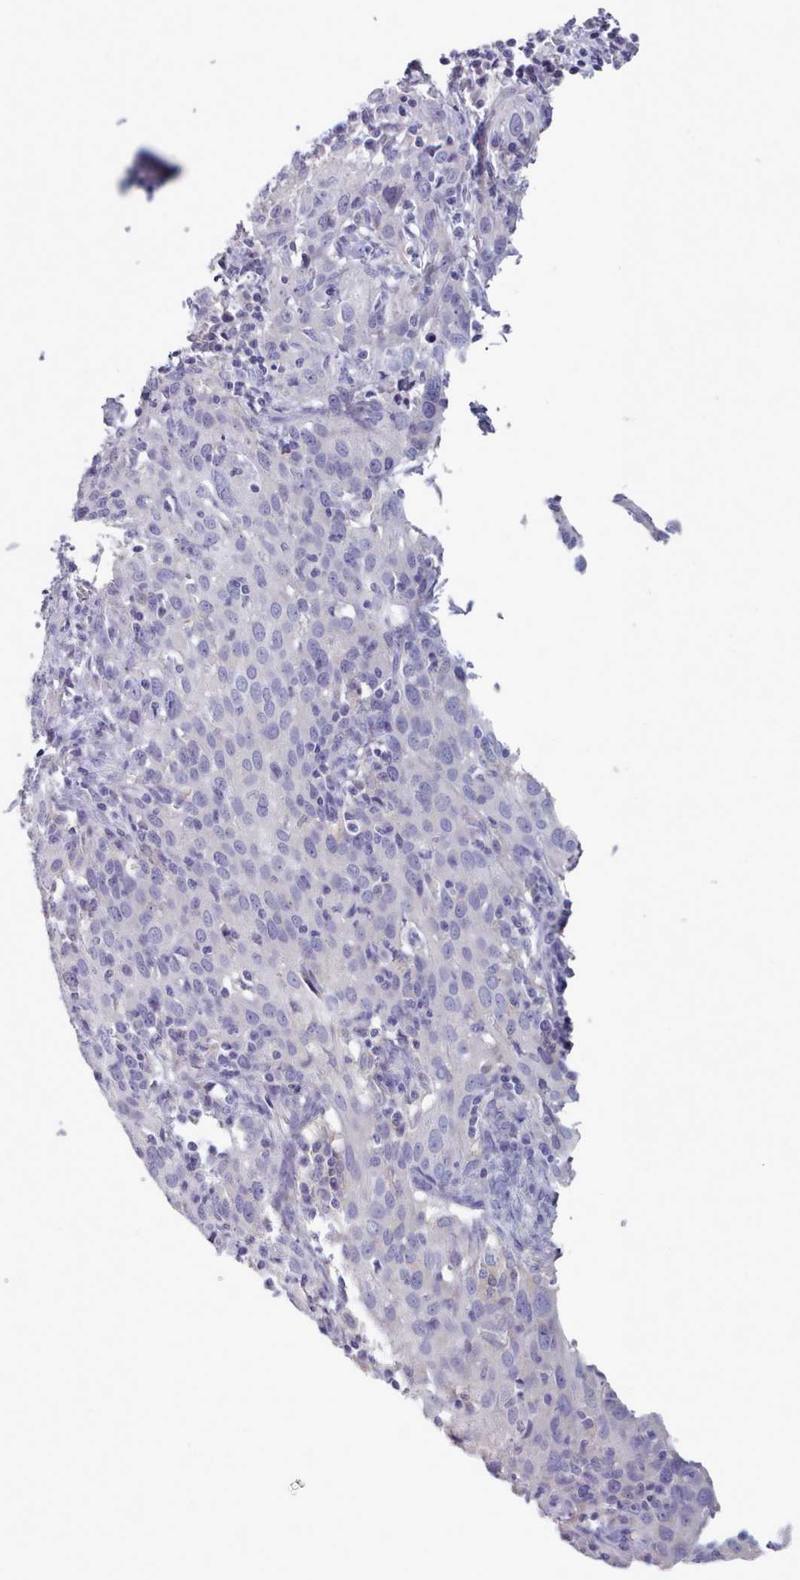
{"staining": {"intensity": "negative", "quantity": "none", "location": "none"}, "tissue": "cervical cancer", "cell_type": "Tumor cells", "image_type": "cancer", "snomed": [{"axis": "morphology", "description": "Squamous cell carcinoma, NOS"}, {"axis": "topography", "description": "Cervix"}], "caption": "DAB immunohistochemical staining of cervical cancer (squamous cell carcinoma) shows no significant positivity in tumor cells.", "gene": "HAO1", "patient": {"sex": "female", "age": 50}}